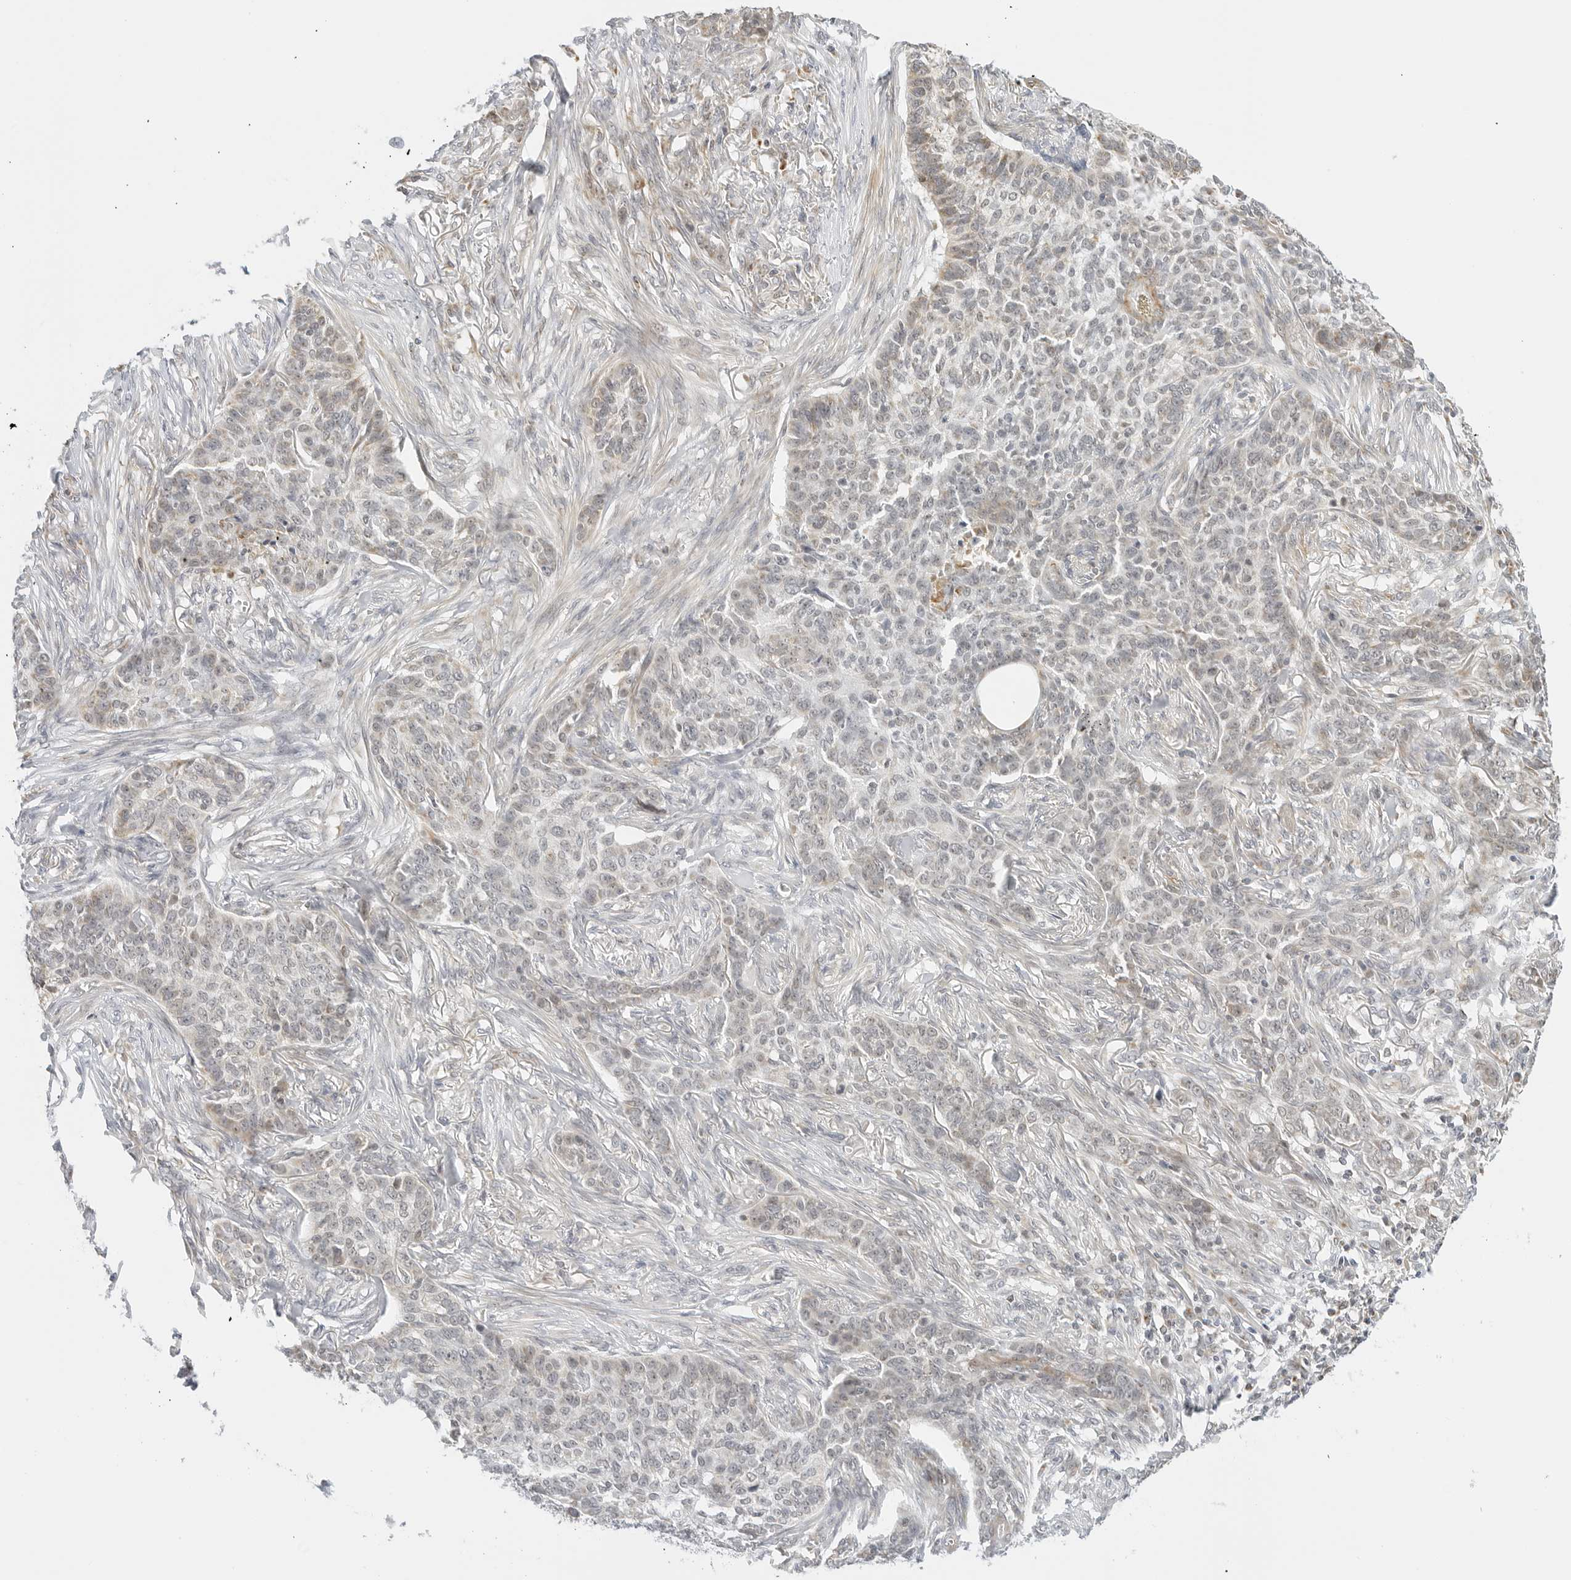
{"staining": {"intensity": "weak", "quantity": "<25%", "location": "cytoplasmic/membranous,nuclear"}, "tissue": "skin cancer", "cell_type": "Tumor cells", "image_type": "cancer", "snomed": [{"axis": "morphology", "description": "Basal cell carcinoma"}, {"axis": "topography", "description": "Skin"}], "caption": "This is an immunohistochemistry (IHC) histopathology image of skin cancer. There is no positivity in tumor cells.", "gene": "GORAB", "patient": {"sex": "male", "age": 85}}